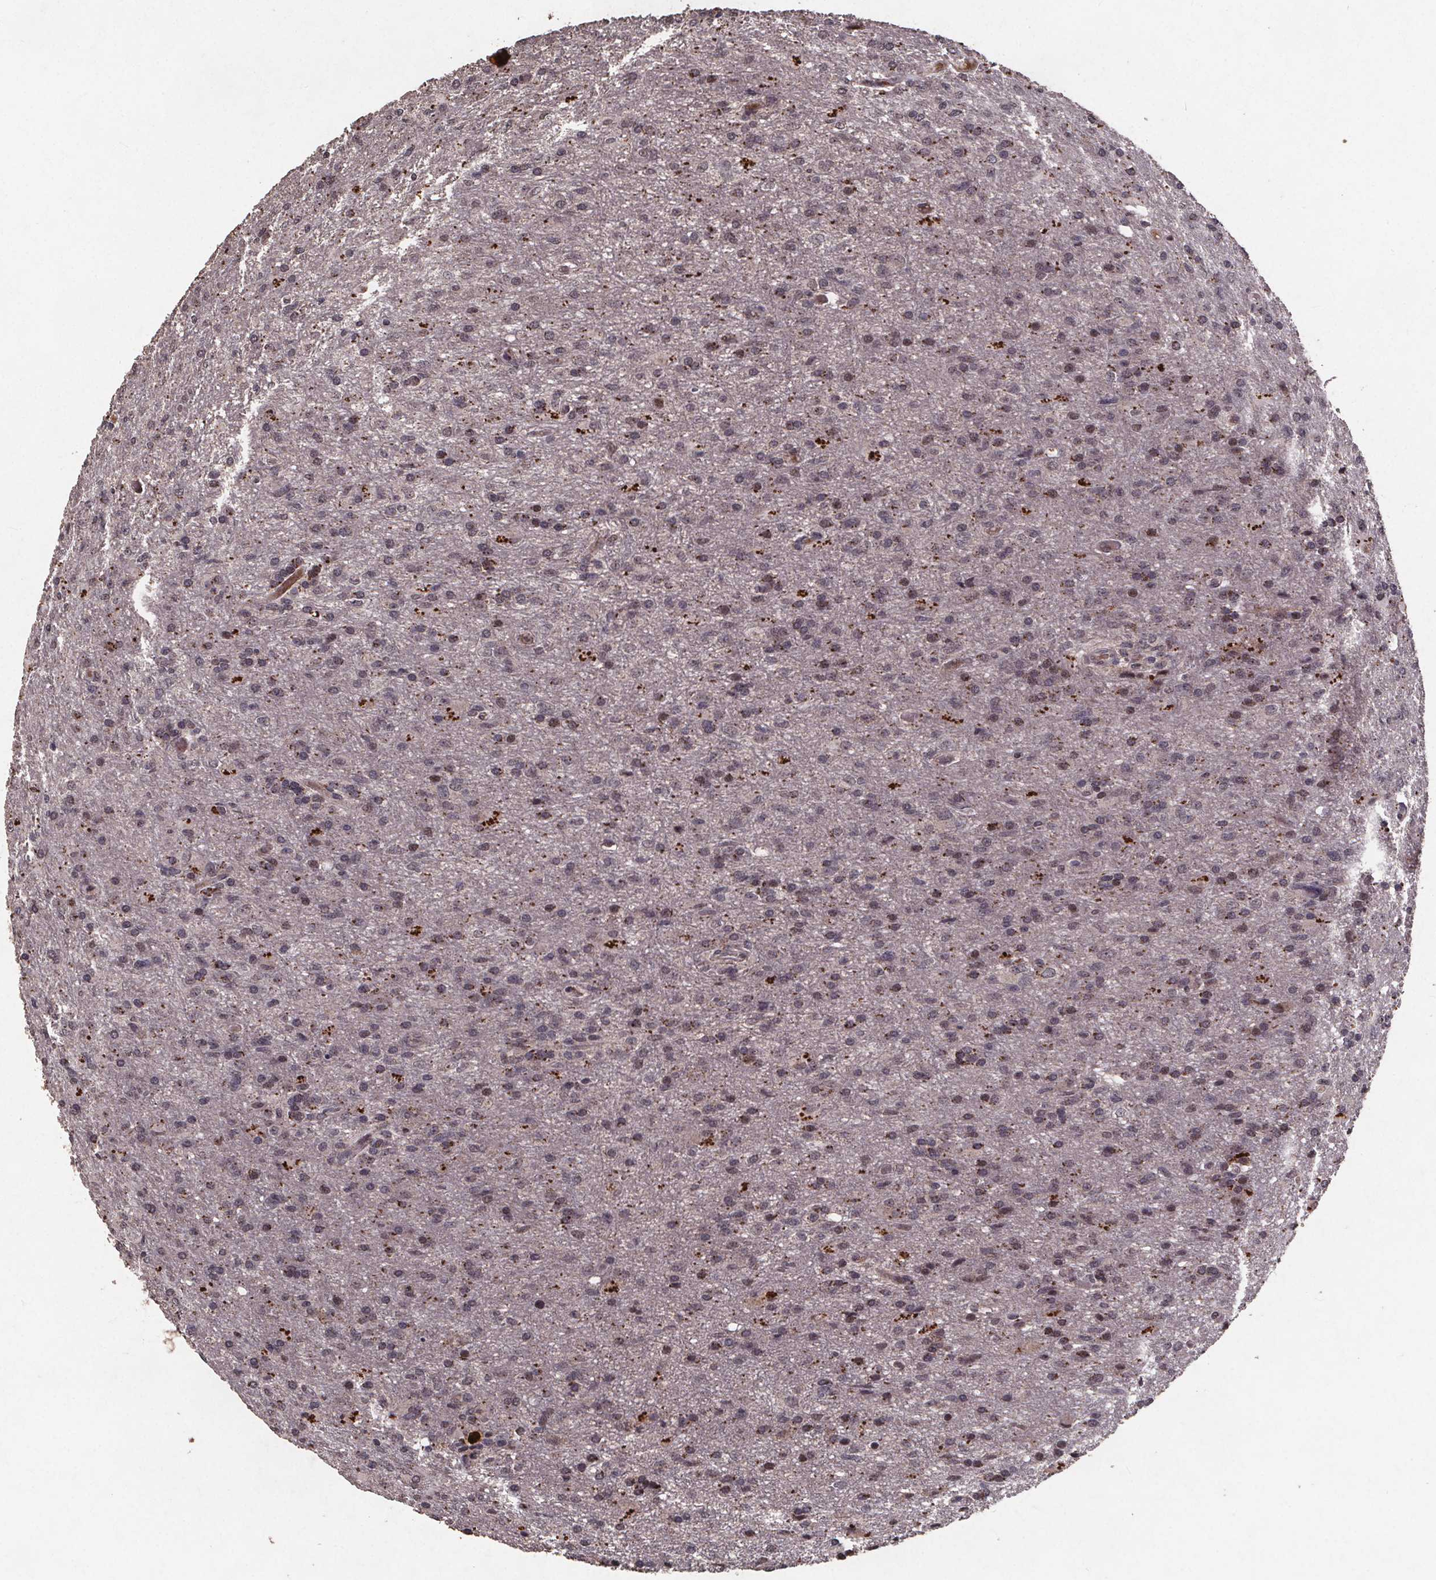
{"staining": {"intensity": "negative", "quantity": "none", "location": "none"}, "tissue": "glioma", "cell_type": "Tumor cells", "image_type": "cancer", "snomed": [{"axis": "morphology", "description": "Glioma, malignant, High grade"}, {"axis": "topography", "description": "Brain"}], "caption": "Immunohistochemical staining of glioma demonstrates no significant positivity in tumor cells.", "gene": "GPX3", "patient": {"sex": "male", "age": 68}}